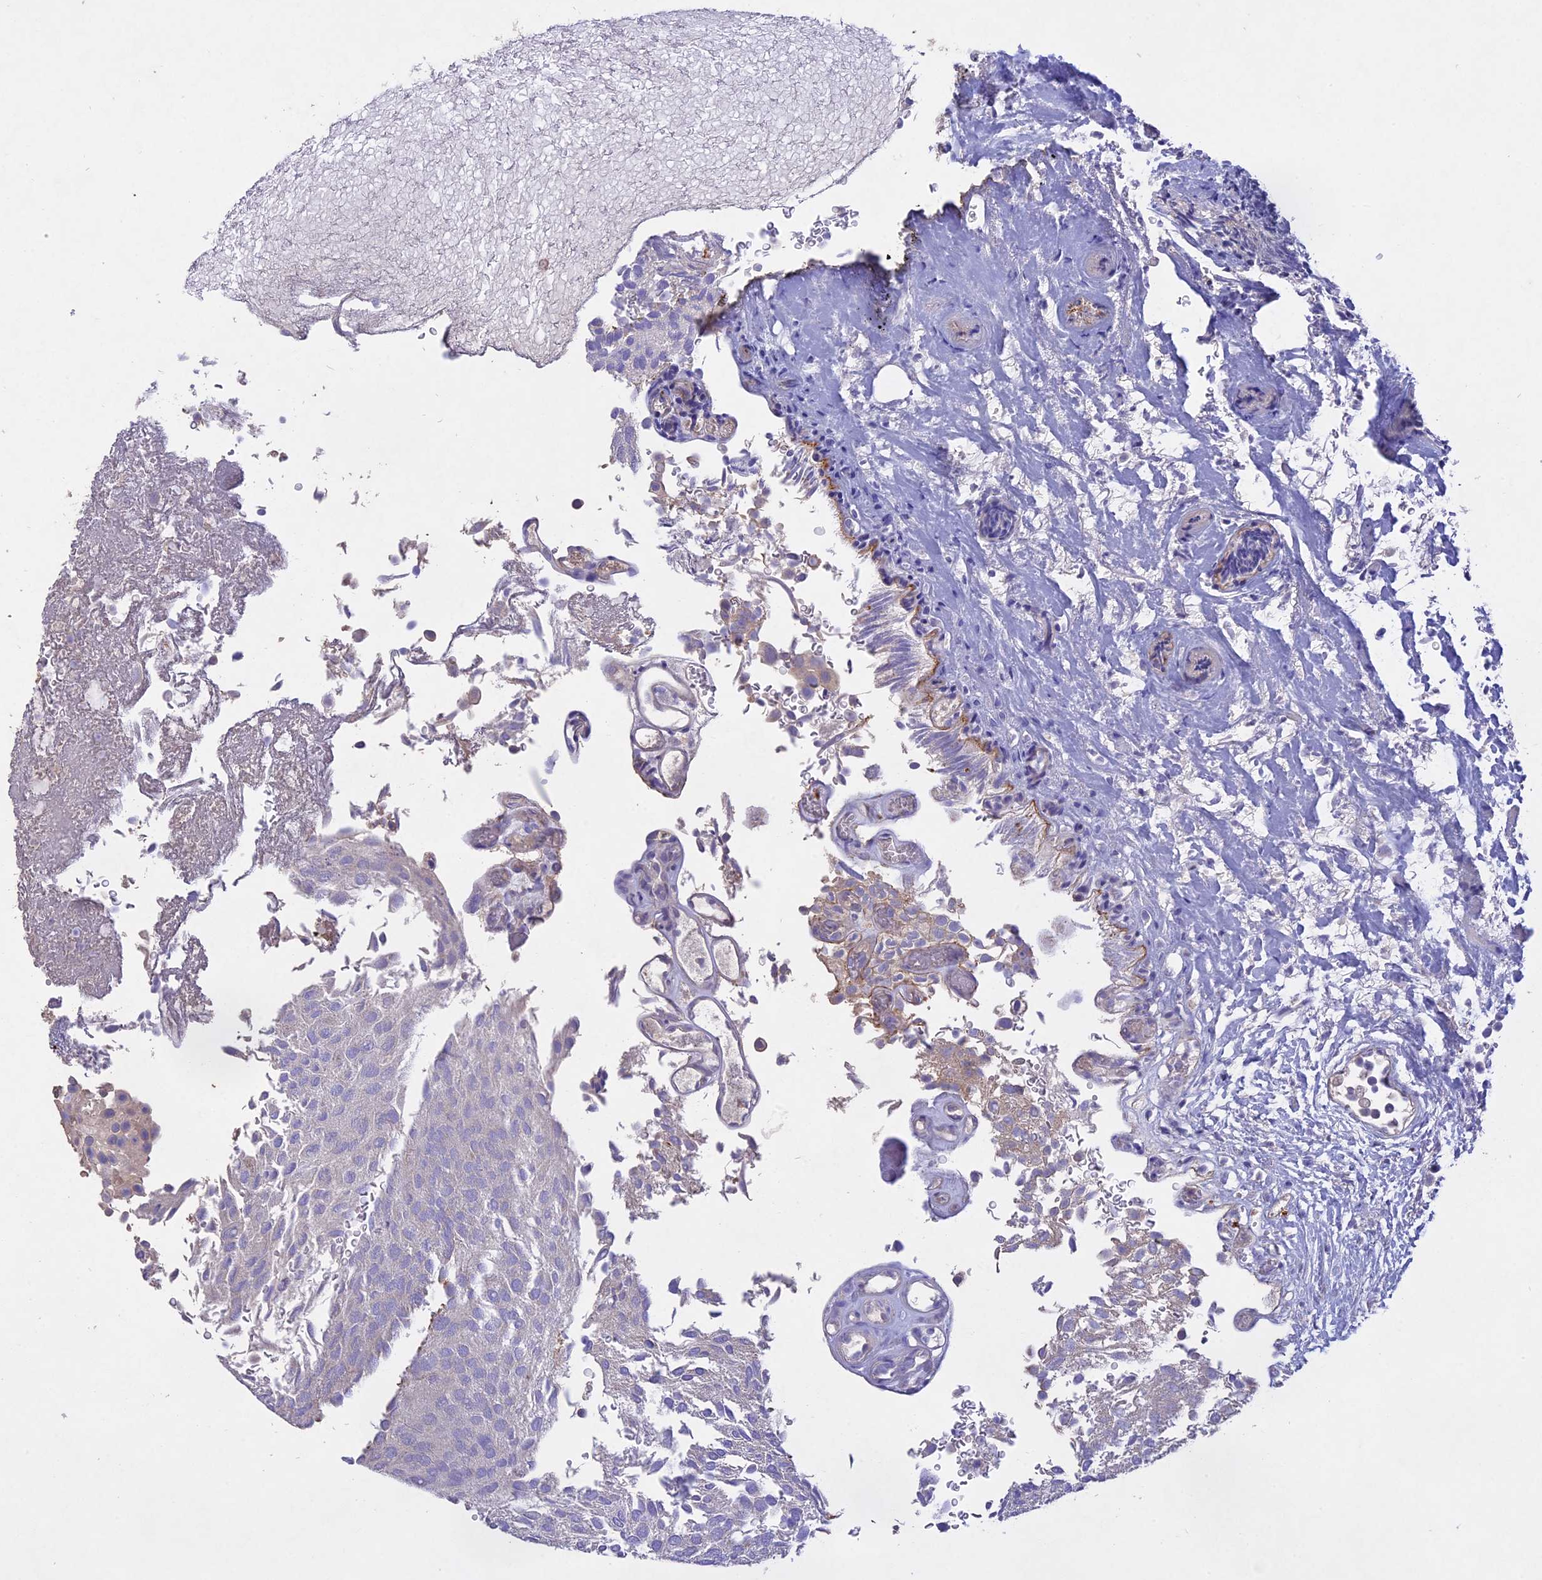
{"staining": {"intensity": "negative", "quantity": "none", "location": "none"}, "tissue": "urothelial cancer", "cell_type": "Tumor cells", "image_type": "cancer", "snomed": [{"axis": "morphology", "description": "Urothelial carcinoma, Low grade"}, {"axis": "topography", "description": "Urinary bladder"}], "caption": "Immunohistochemistry (IHC) of human urothelial carcinoma (low-grade) demonstrates no expression in tumor cells.", "gene": "SLC26A4", "patient": {"sex": "male", "age": 78}}